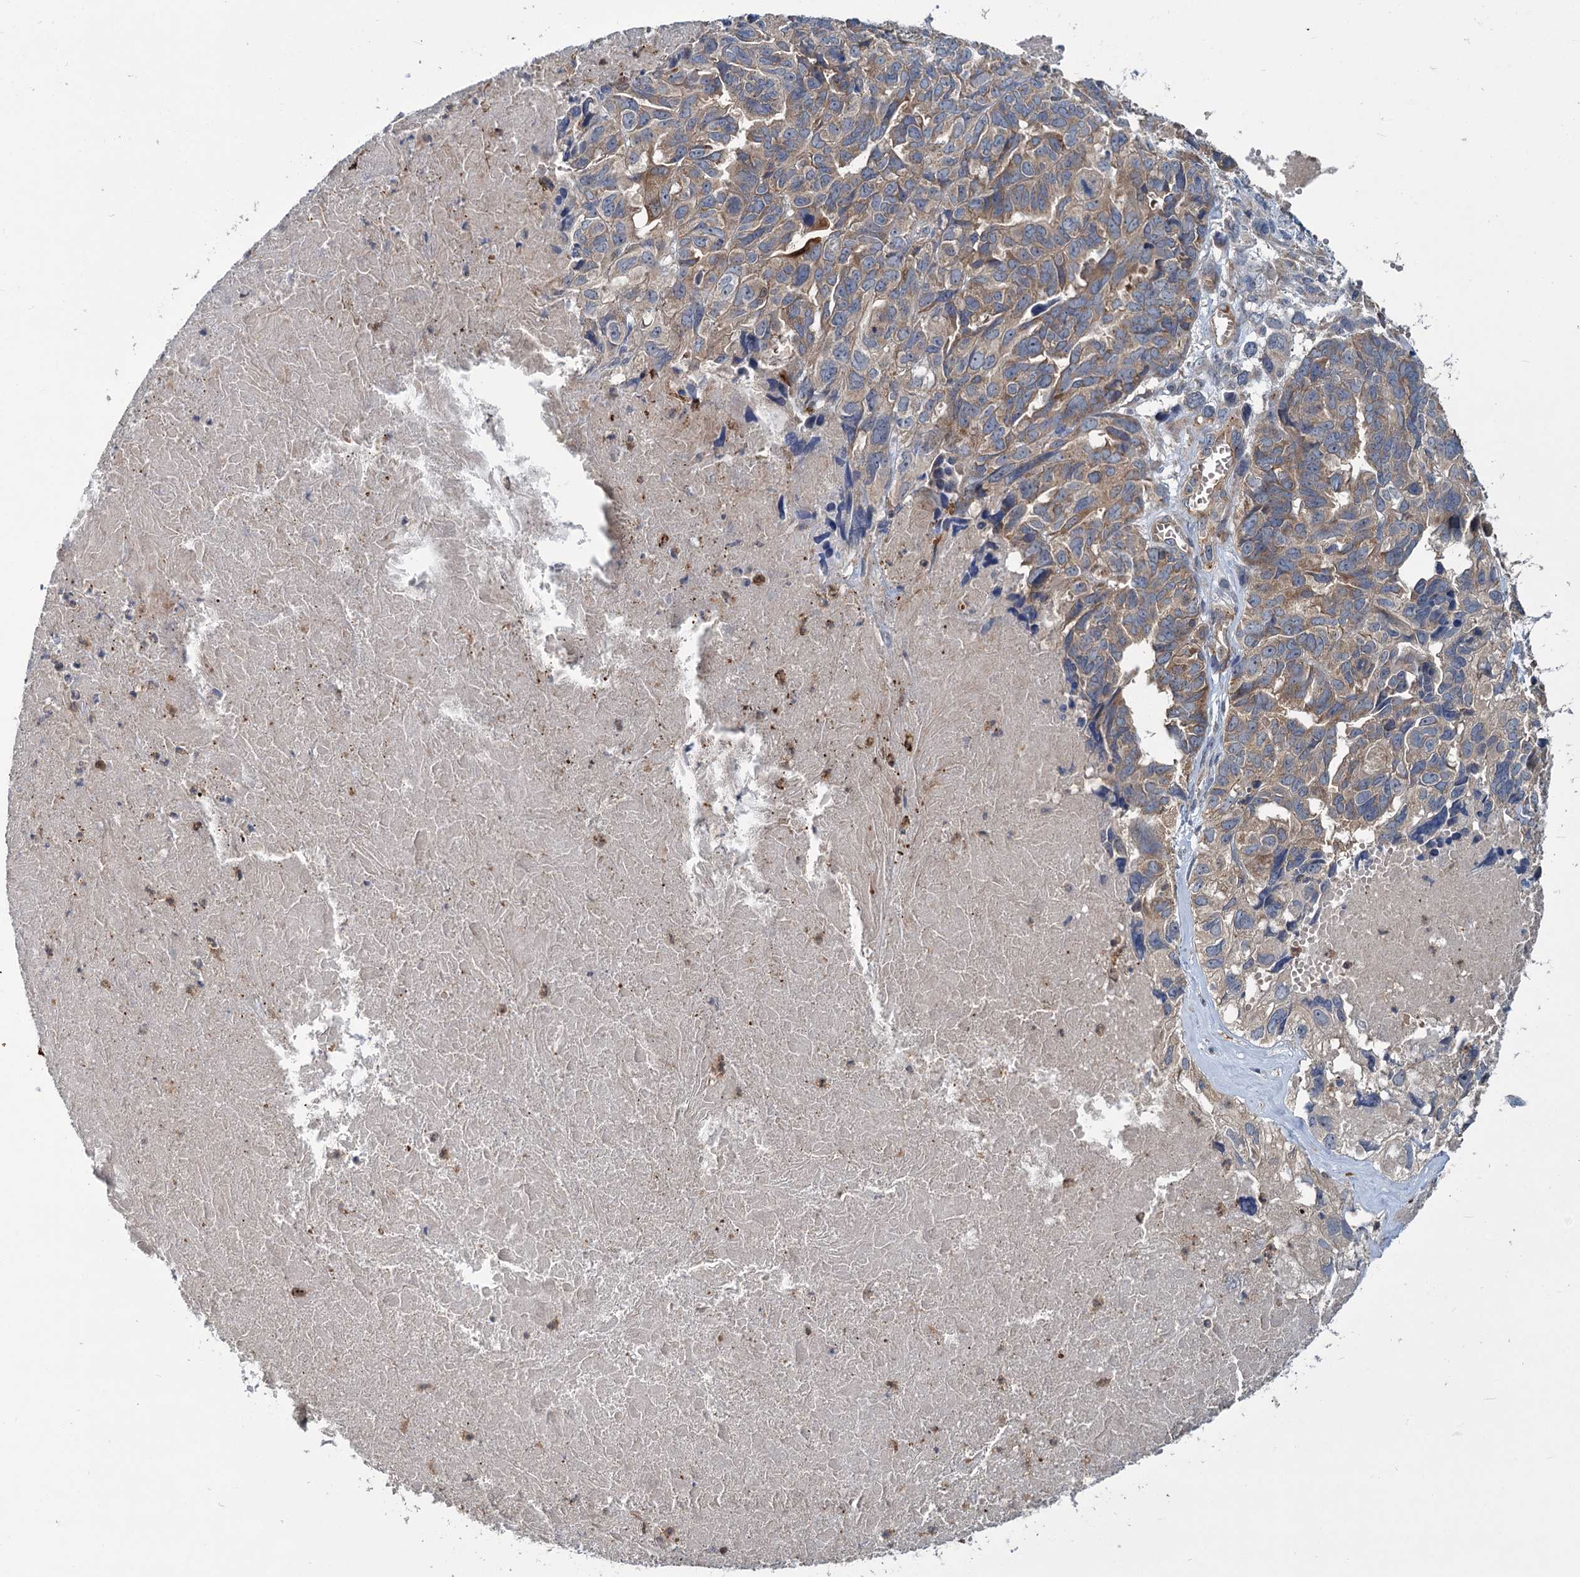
{"staining": {"intensity": "weak", "quantity": ">75%", "location": "cytoplasmic/membranous"}, "tissue": "ovarian cancer", "cell_type": "Tumor cells", "image_type": "cancer", "snomed": [{"axis": "morphology", "description": "Cystadenocarcinoma, serous, NOS"}, {"axis": "topography", "description": "Ovary"}], "caption": "Weak cytoplasmic/membranous expression for a protein is identified in approximately >75% of tumor cells of ovarian cancer (serous cystadenocarcinoma) using immunohistochemistry (IHC).", "gene": "DYNC2H1", "patient": {"sex": "female", "age": 79}}